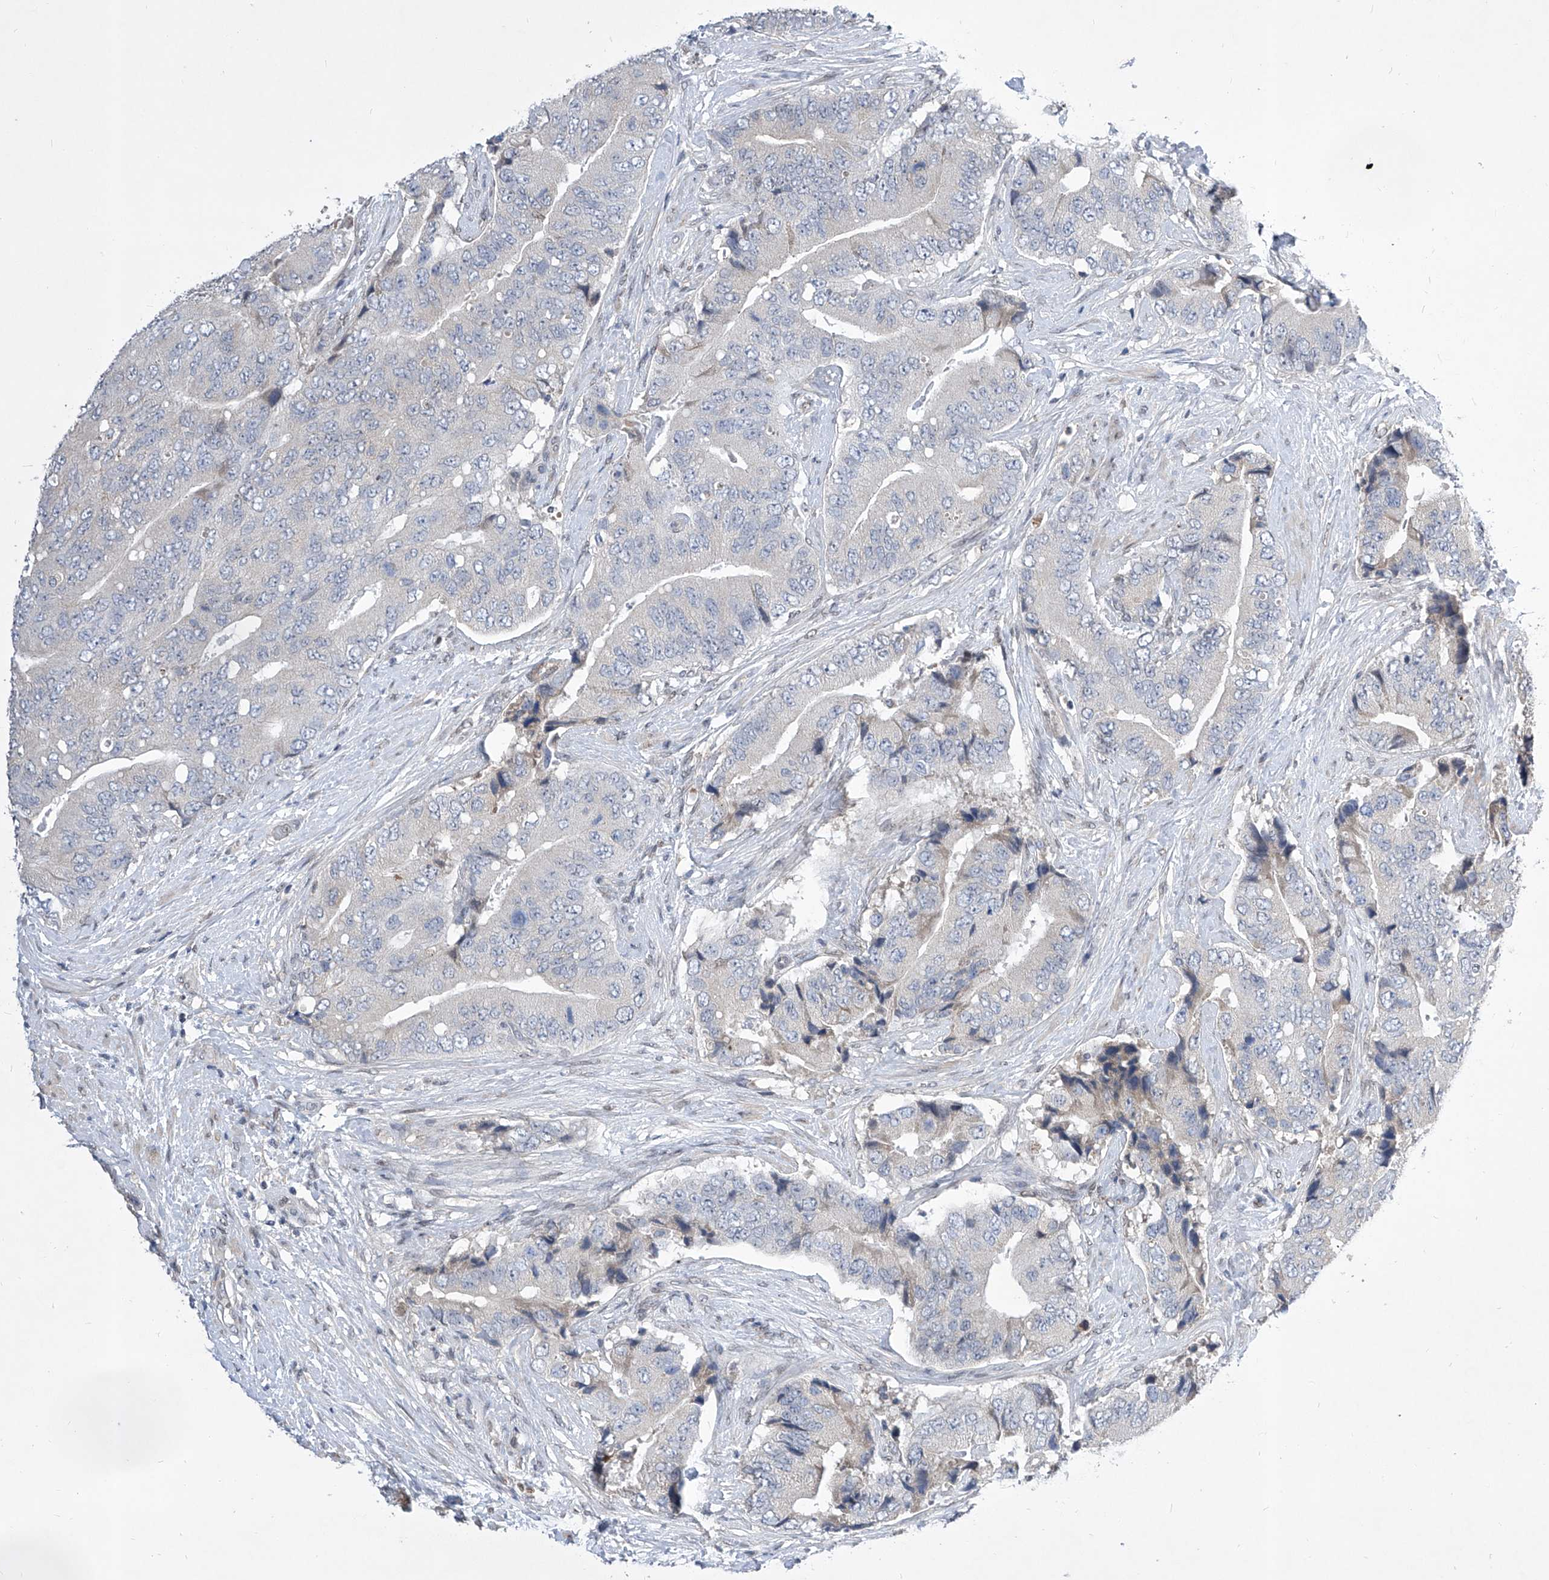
{"staining": {"intensity": "negative", "quantity": "none", "location": "none"}, "tissue": "prostate cancer", "cell_type": "Tumor cells", "image_type": "cancer", "snomed": [{"axis": "morphology", "description": "Adenocarcinoma, High grade"}, {"axis": "topography", "description": "Prostate"}], "caption": "Prostate cancer was stained to show a protein in brown. There is no significant positivity in tumor cells.", "gene": "CETN2", "patient": {"sex": "male", "age": 70}}